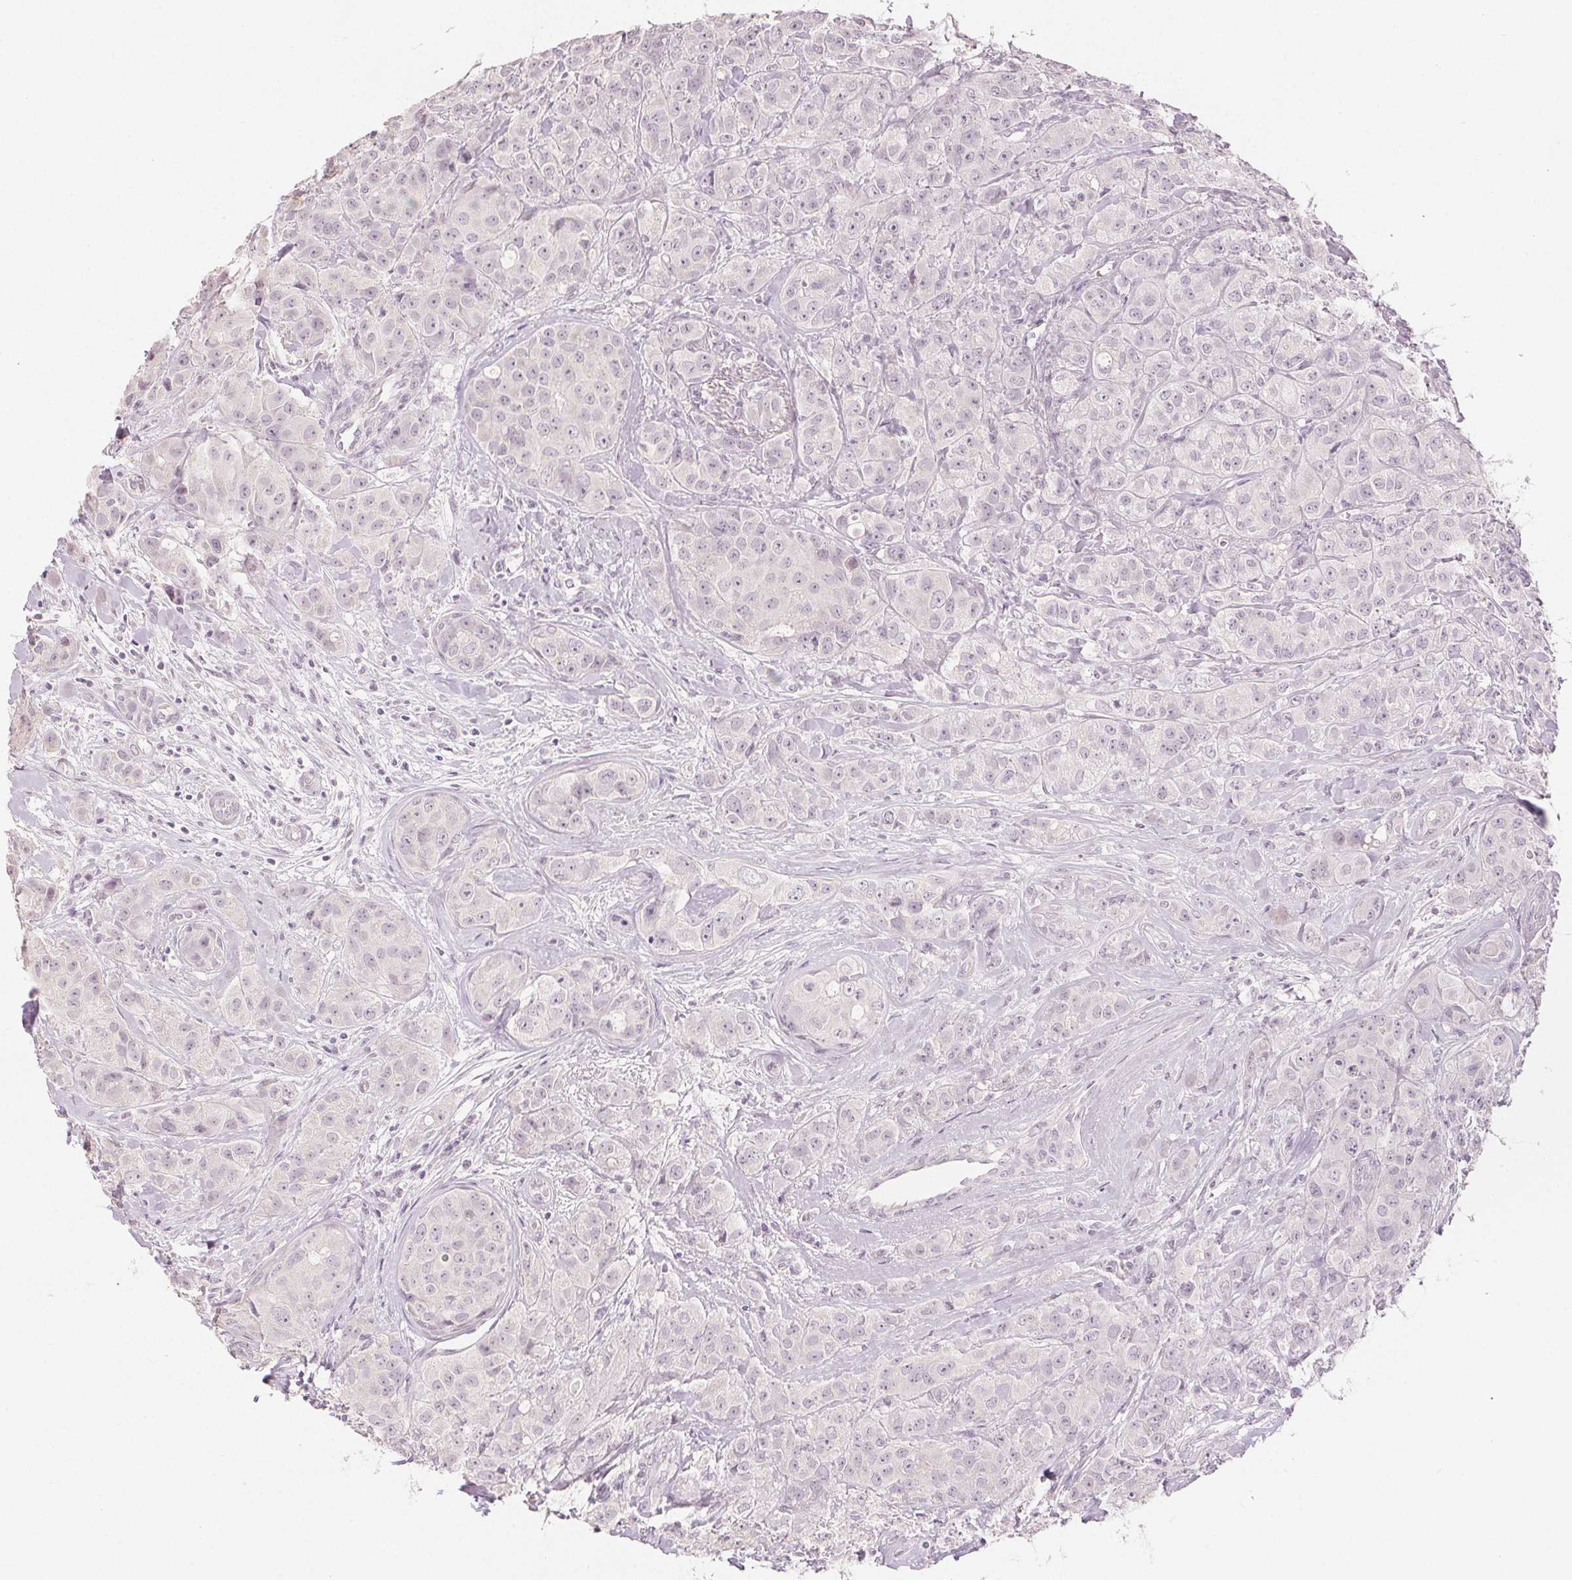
{"staining": {"intensity": "negative", "quantity": "none", "location": "none"}, "tissue": "breast cancer", "cell_type": "Tumor cells", "image_type": "cancer", "snomed": [{"axis": "morphology", "description": "Duct carcinoma"}, {"axis": "topography", "description": "Breast"}], "caption": "Tumor cells are negative for protein expression in human breast infiltrating ductal carcinoma.", "gene": "SLC27A5", "patient": {"sex": "female", "age": 43}}